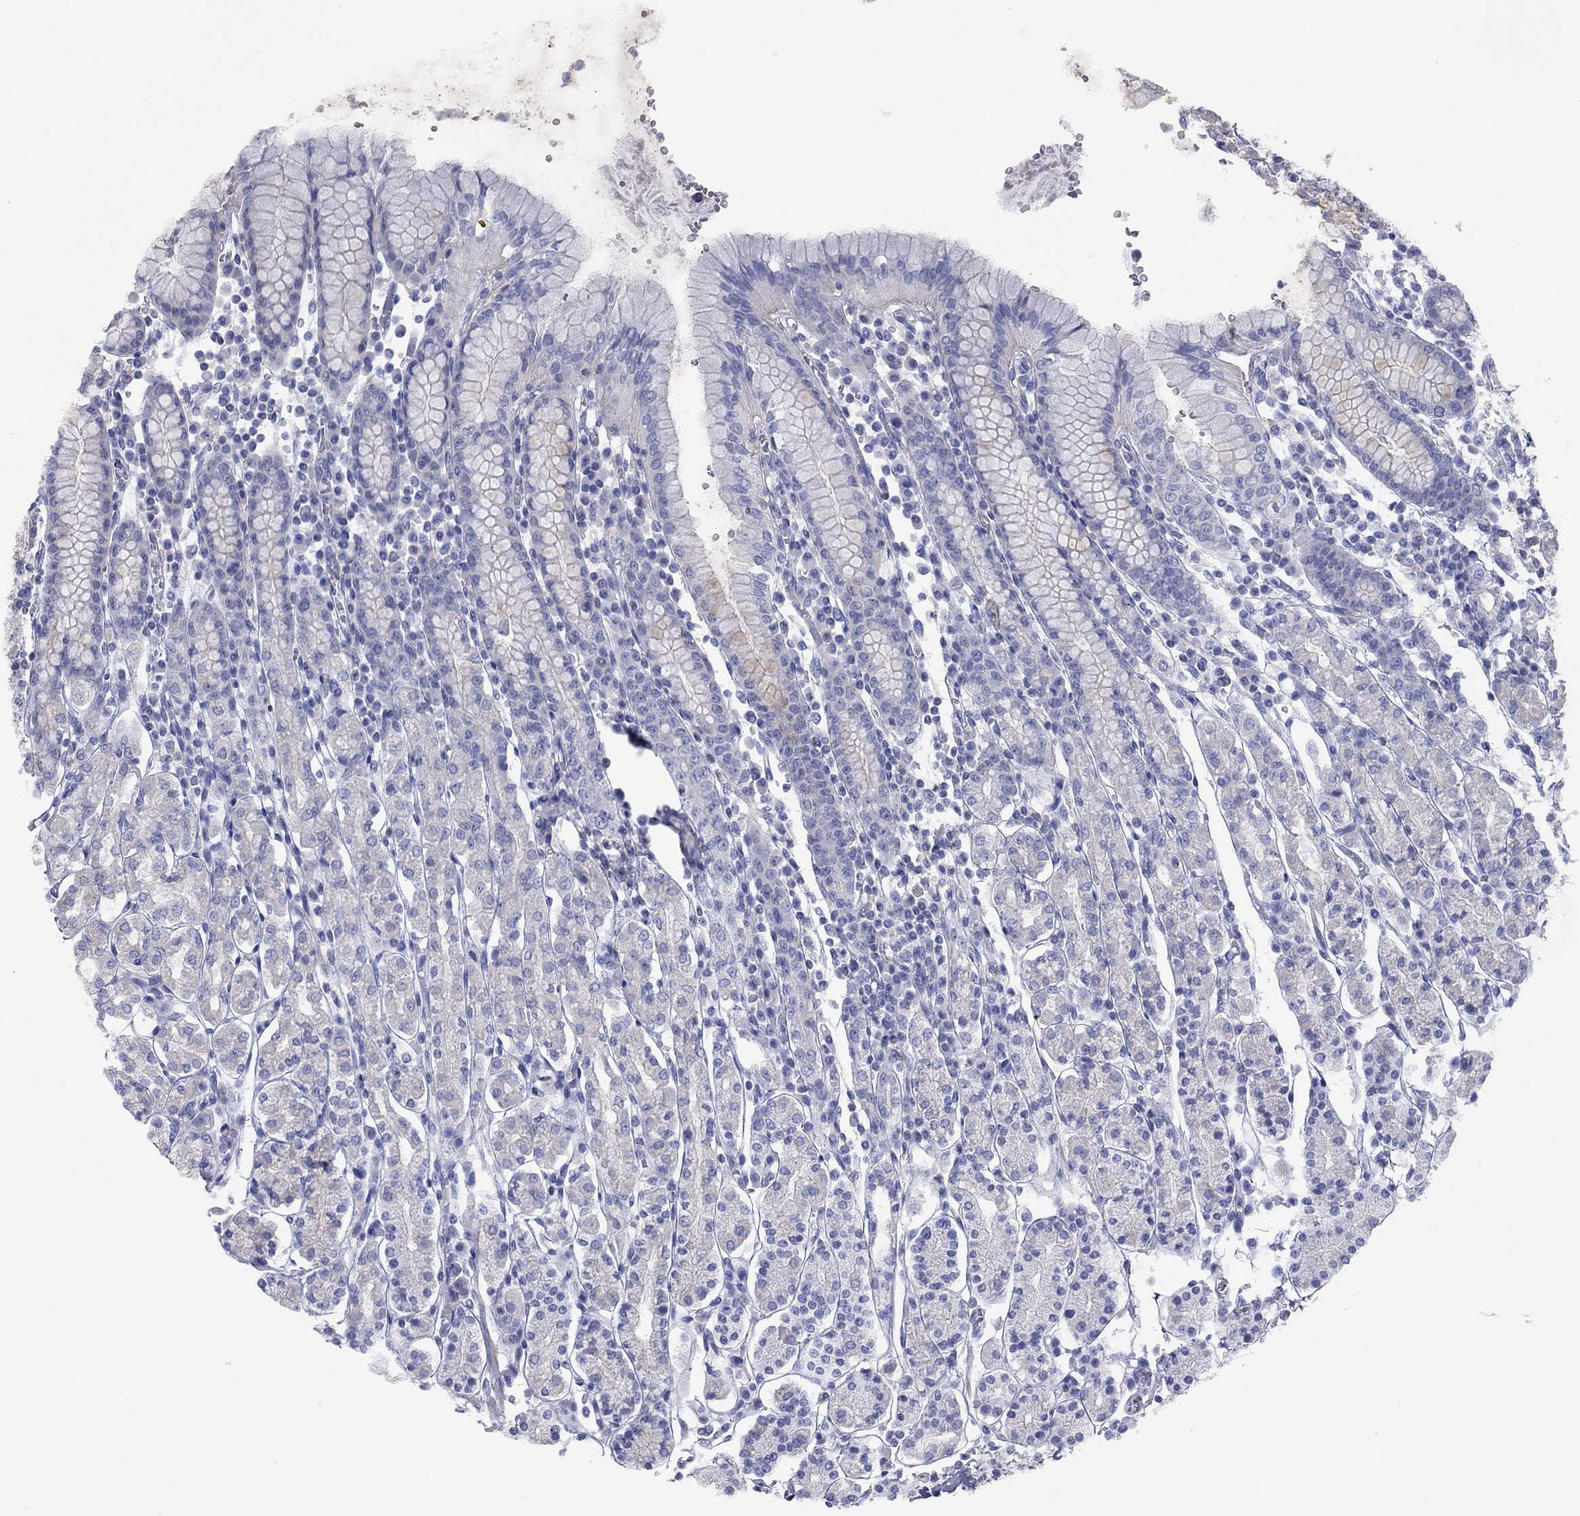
{"staining": {"intensity": "negative", "quantity": "none", "location": "none"}, "tissue": "stomach", "cell_type": "Glandular cells", "image_type": "normal", "snomed": [{"axis": "morphology", "description": "Normal tissue, NOS"}, {"axis": "topography", "description": "Stomach, upper"}, {"axis": "topography", "description": "Stomach"}], "caption": "Glandular cells show no significant protein staining in normal stomach.", "gene": "ACTL7B", "patient": {"sex": "male", "age": 62}}